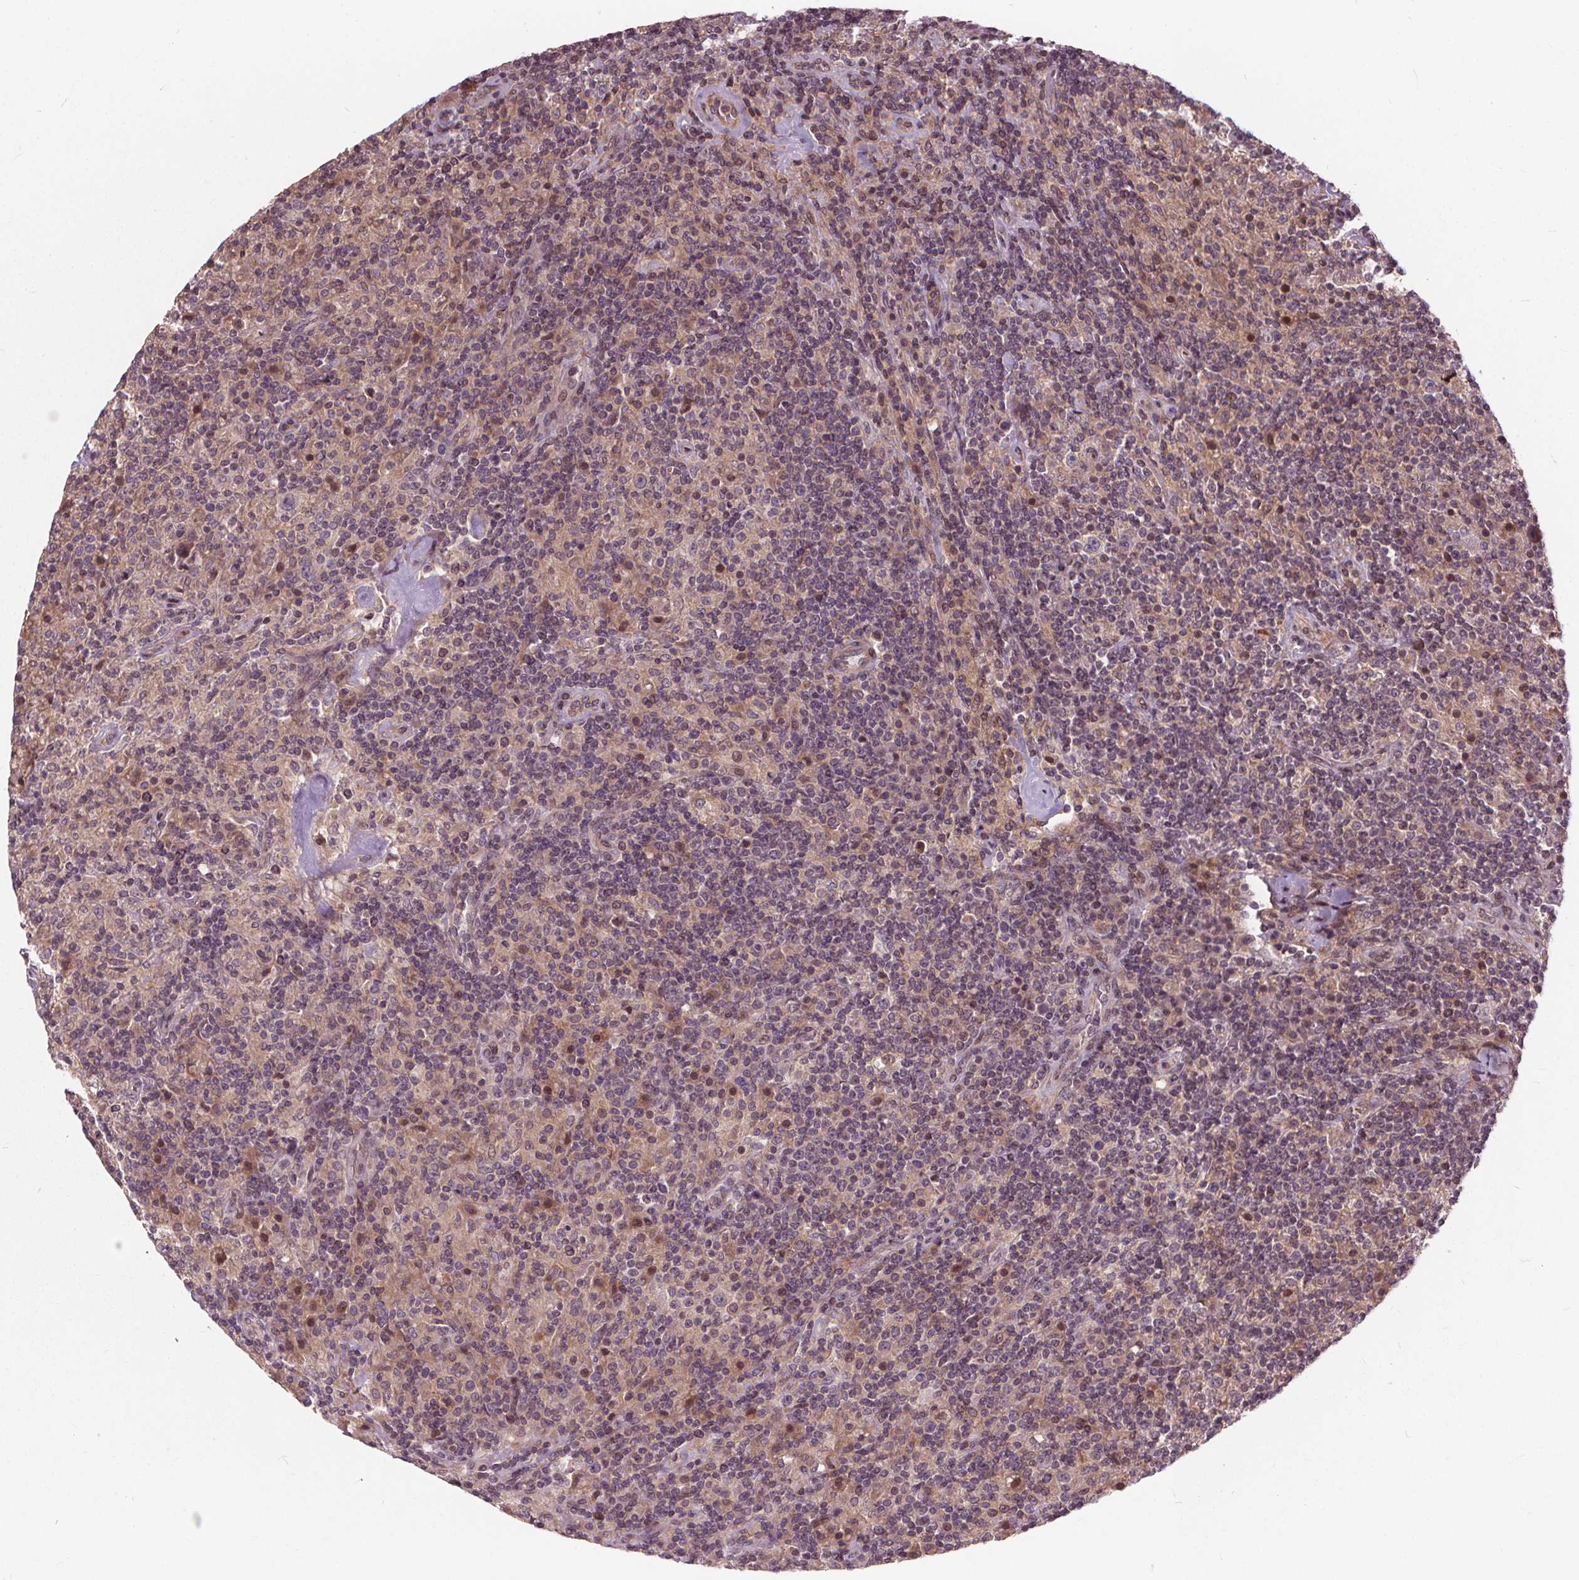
{"staining": {"intensity": "negative", "quantity": "none", "location": "none"}, "tissue": "lymphoma", "cell_type": "Tumor cells", "image_type": "cancer", "snomed": [{"axis": "morphology", "description": "Hodgkin's disease, NOS"}, {"axis": "topography", "description": "Lymph node"}], "caption": "Tumor cells show no significant protein staining in Hodgkin's disease.", "gene": "INPP5E", "patient": {"sex": "male", "age": 70}}